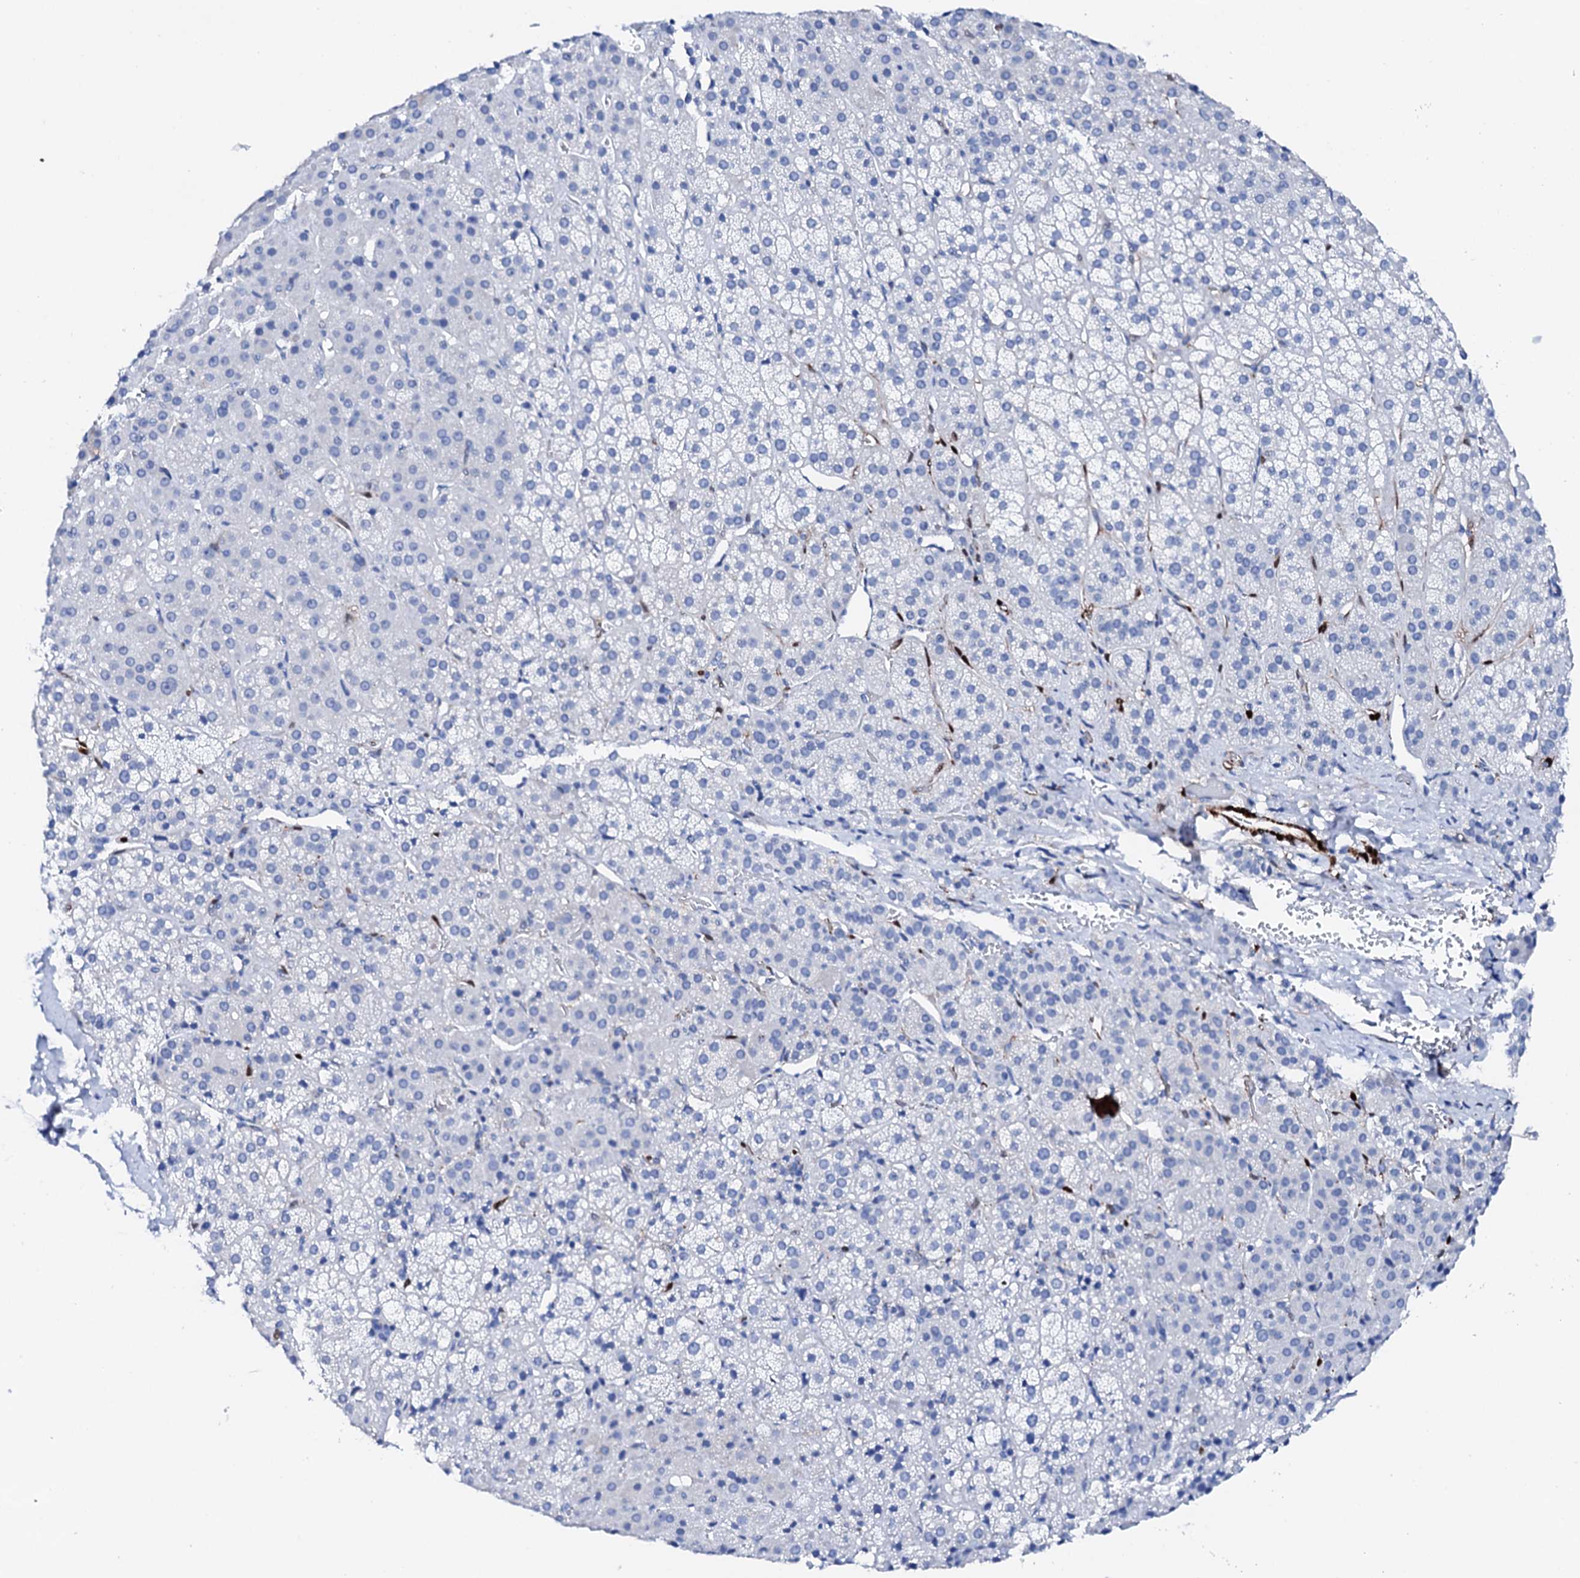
{"staining": {"intensity": "negative", "quantity": "none", "location": "none"}, "tissue": "adrenal gland", "cell_type": "Glandular cells", "image_type": "normal", "snomed": [{"axis": "morphology", "description": "Normal tissue, NOS"}, {"axis": "topography", "description": "Adrenal gland"}], "caption": "Immunohistochemistry (IHC) micrograph of benign human adrenal gland stained for a protein (brown), which shows no expression in glandular cells. Brightfield microscopy of immunohistochemistry stained with DAB (3,3'-diaminobenzidine) (brown) and hematoxylin (blue), captured at high magnification.", "gene": "NRIP2", "patient": {"sex": "female", "age": 57}}